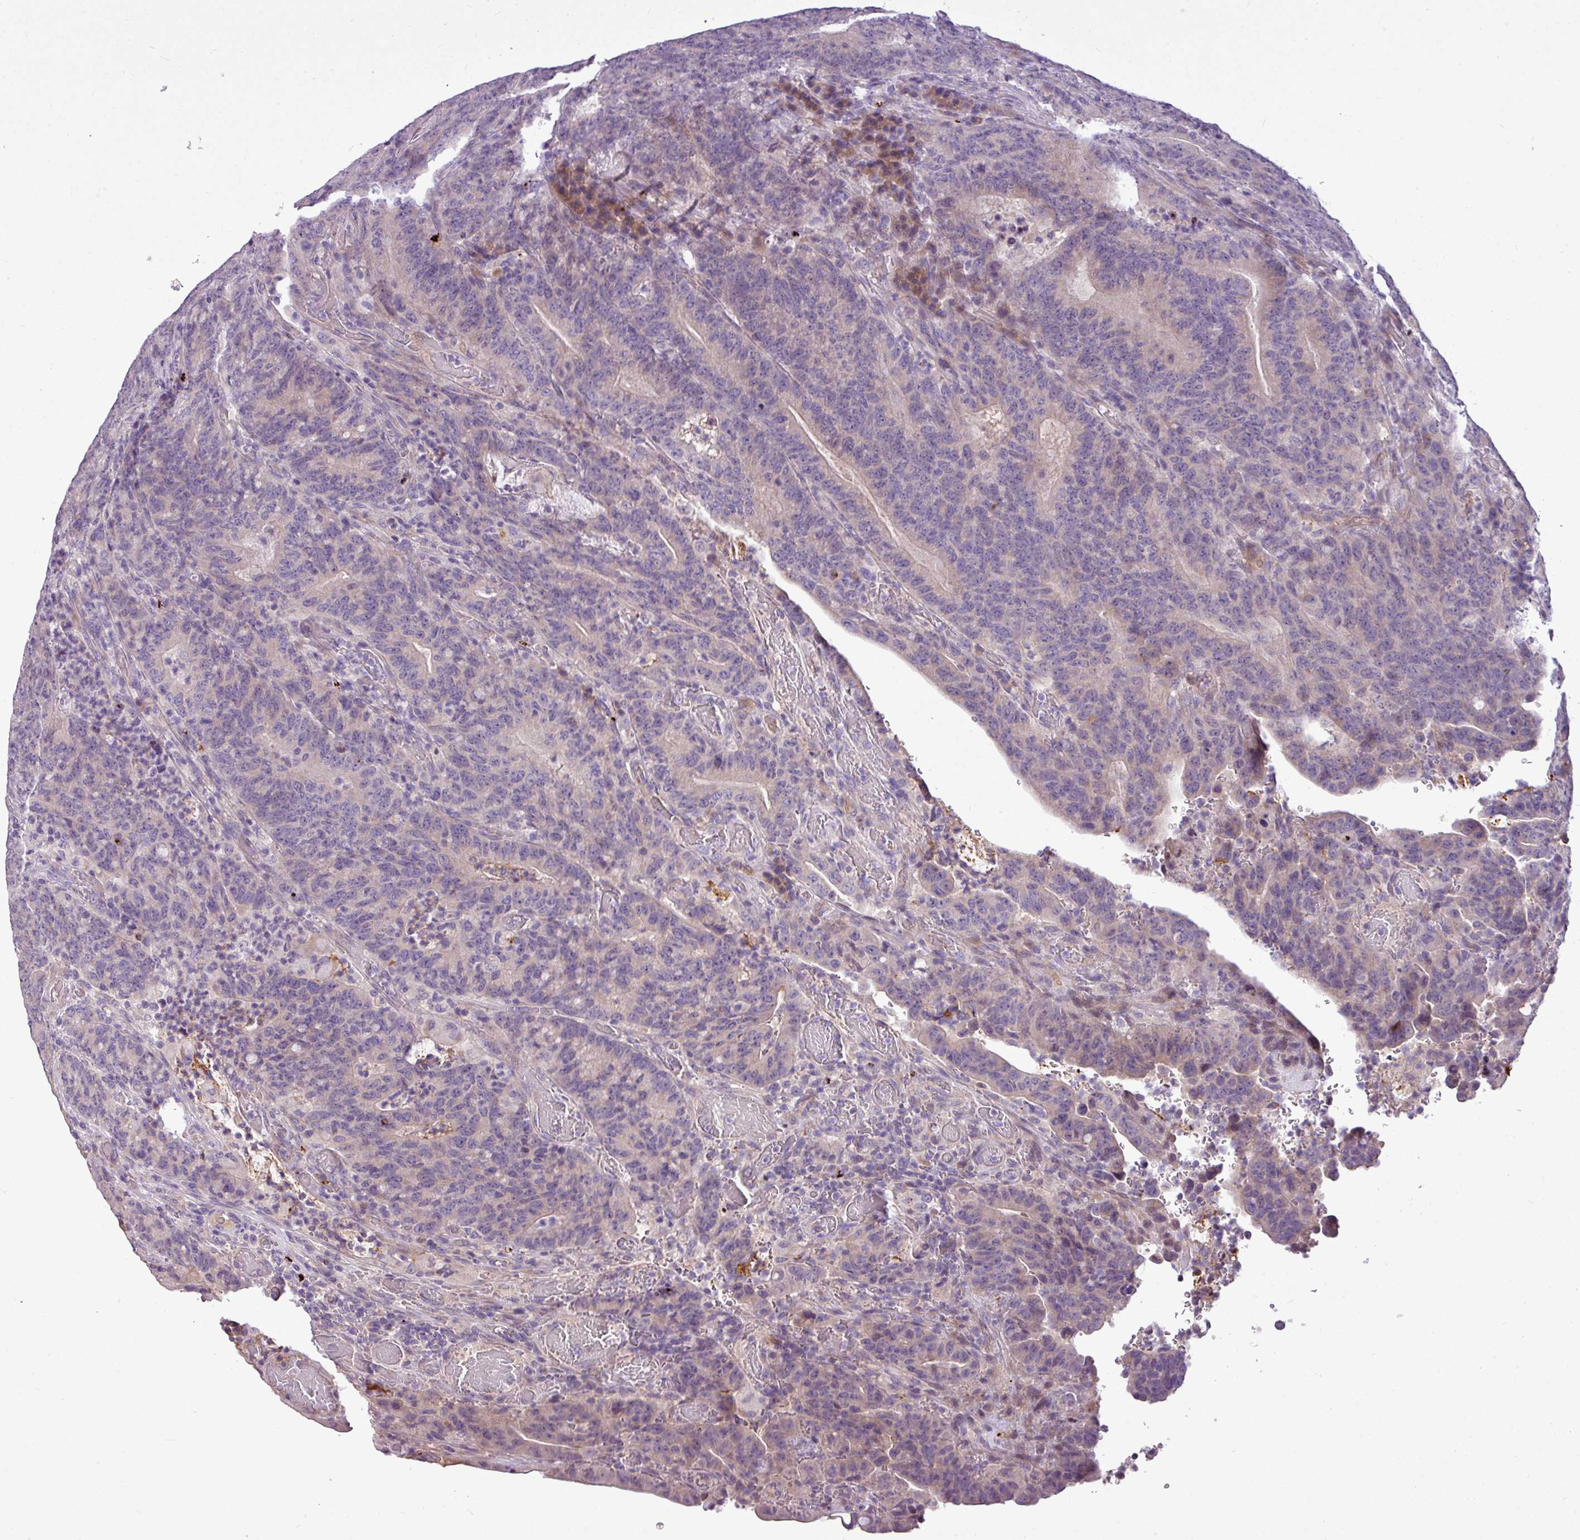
{"staining": {"intensity": "weak", "quantity": "<25%", "location": "cytoplasmic/membranous"}, "tissue": "colorectal cancer", "cell_type": "Tumor cells", "image_type": "cancer", "snomed": [{"axis": "morphology", "description": "Normal tissue, NOS"}, {"axis": "morphology", "description": "Adenocarcinoma, NOS"}, {"axis": "topography", "description": "Colon"}], "caption": "Adenocarcinoma (colorectal) stained for a protein using immunohistochemistry (IHC) reveals no positivity tumor cells.", "gene": "IL17A", "patient": {"sex": "female", "age": 75}}